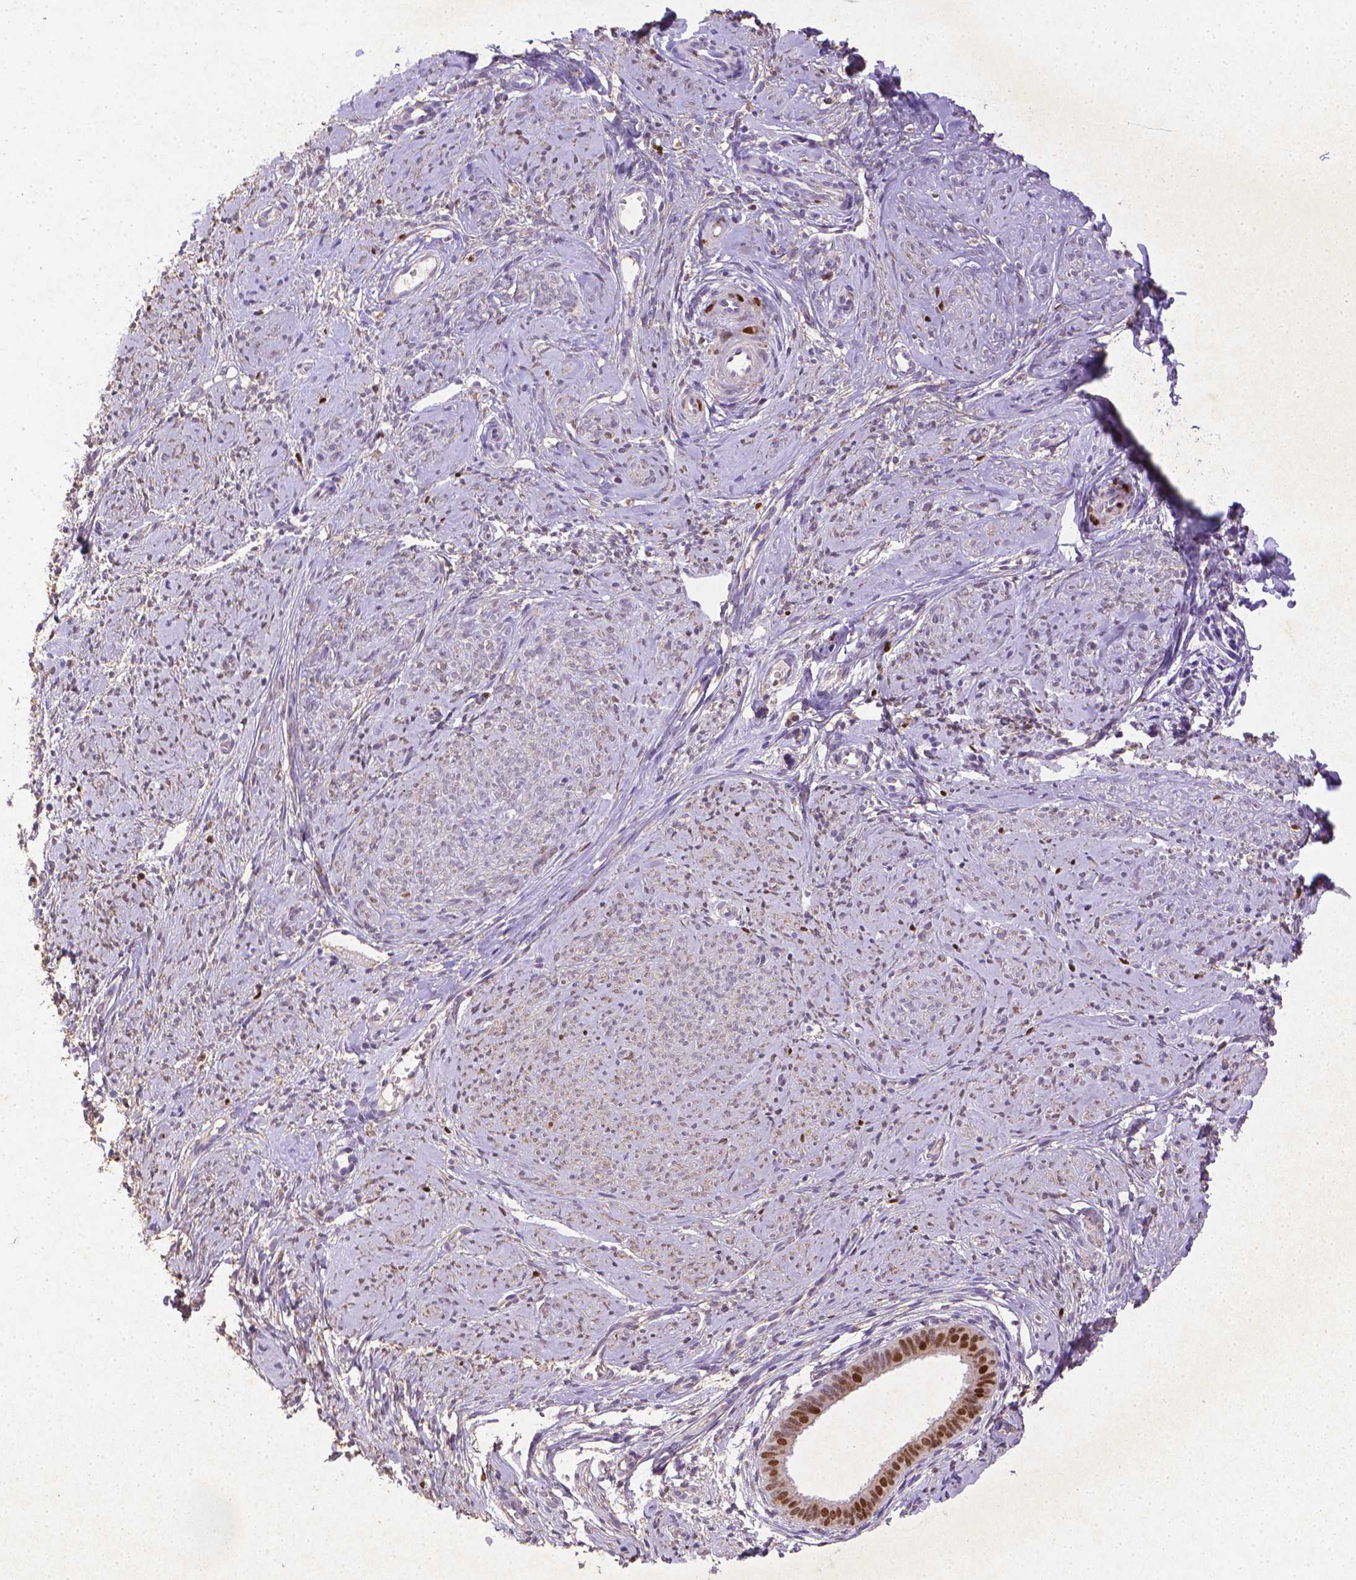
{"staining": {"intensity": "moderate", "quantity": "<25%", "location": "nuclear"}, "tissue": "smooth muscle", "cell_type": "Smooth muscle cells", "image_type": "normal", "snomed": [{"axis": "morphology", "description": "Normal tissue, NOS"}, {"axis": "topography", "description": "Smooth muscle"}], "caption": "The histopathology image displays immunohistochemical staining of unremarkable smooth muscle. There is moderate nuclear positivity is present in approximately <25% of smooth muscle cells.", "gene": "CDKN1A", "patient": {"sex": "female", "age": 48}}